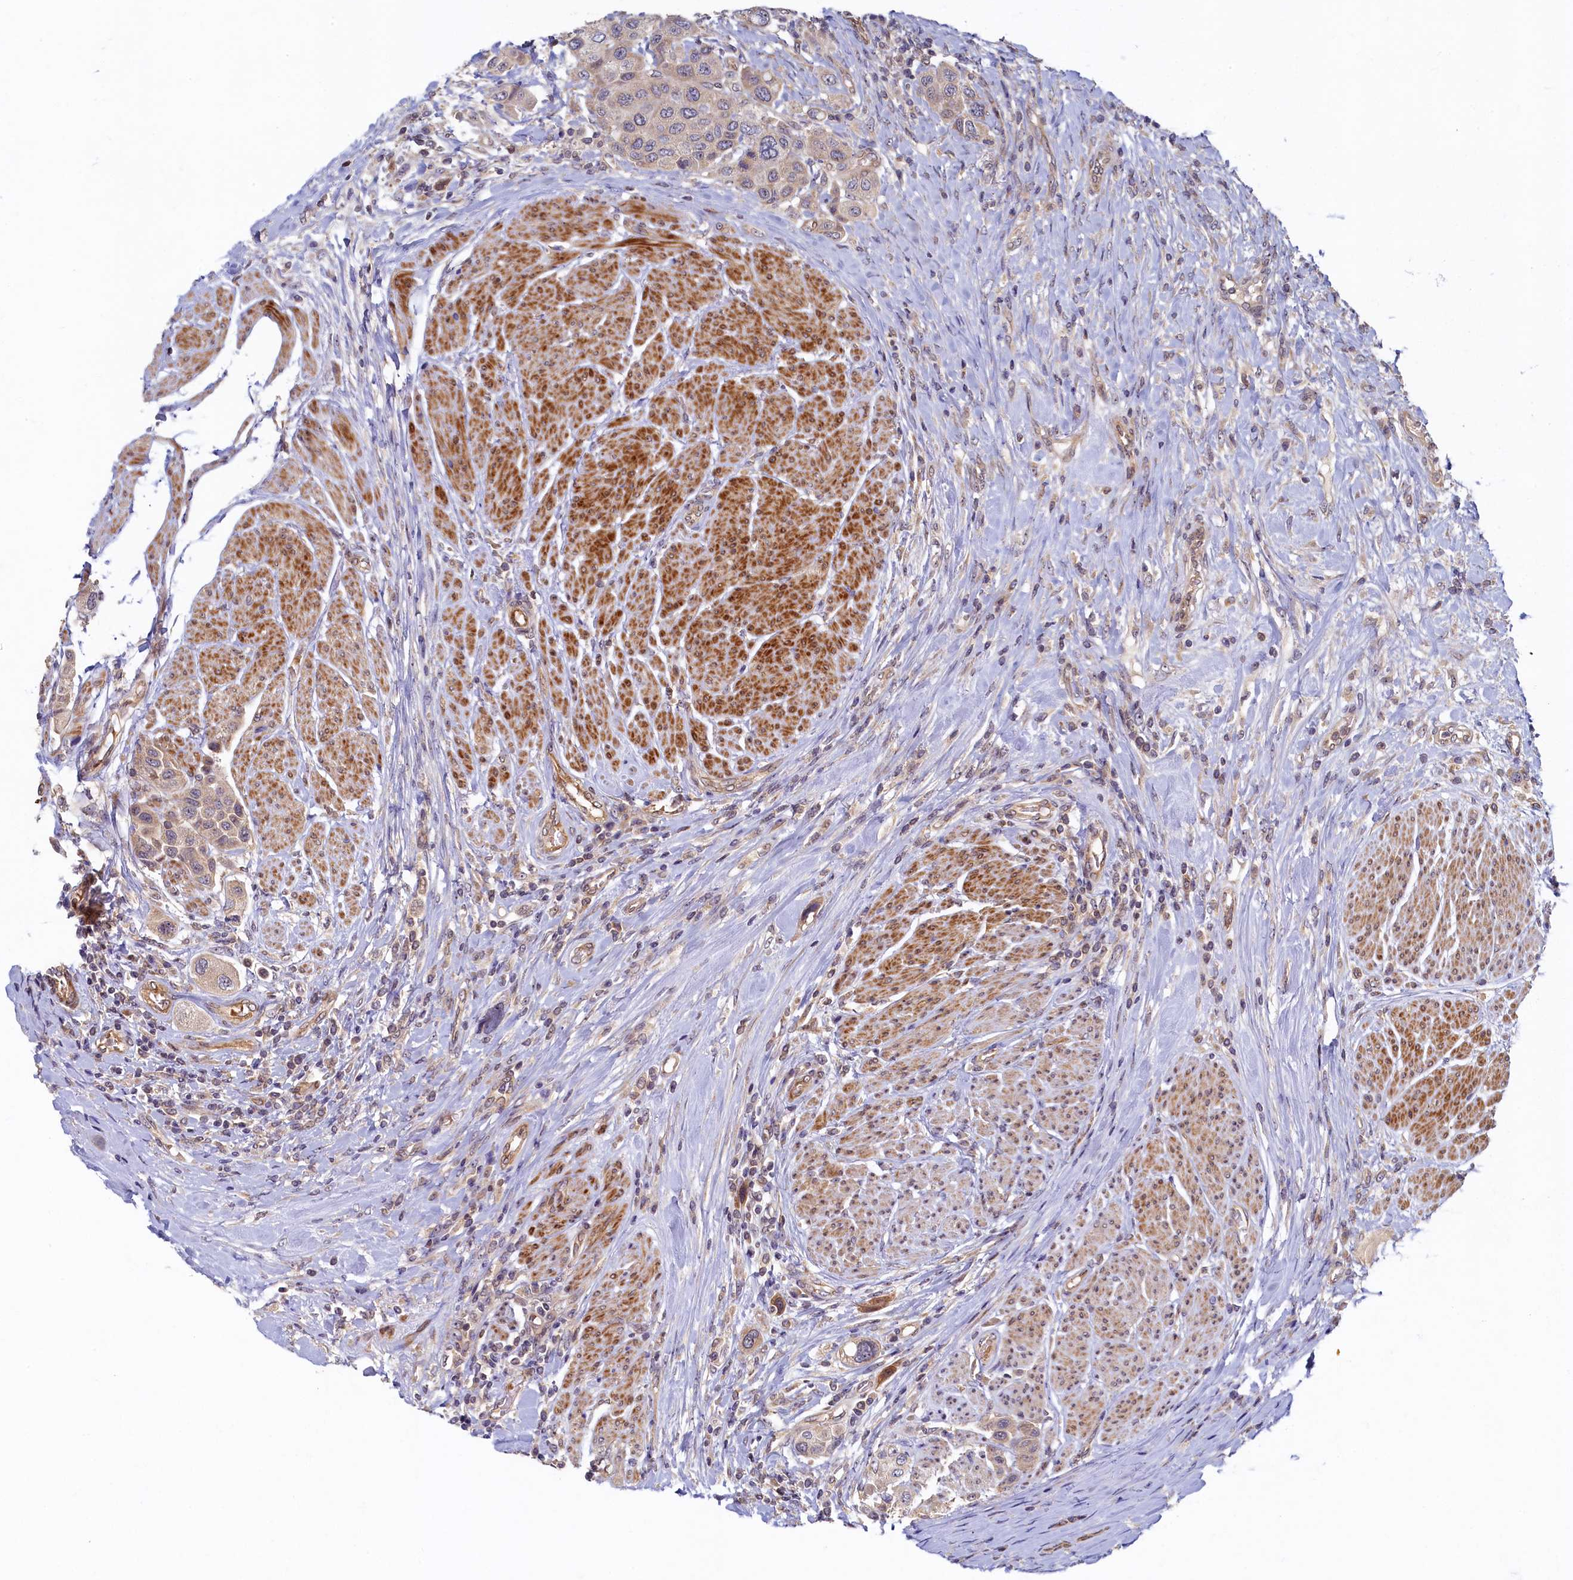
{"staining": {"intensity": "weak", "quantity": ">75%", "location": "cytoplasmic/membranous"}, "tissue": "urothelial cancer", "cell_type": "Tumor cells", "image_type": "cancer", "snomed": [{"axis": "morphology", "description": "Urothelial carcinoma, High grade"}, {"axis": "topography", "description": "Urinary bladder"}], "caption": "IHC histopathology image of urothelial cancer stained for a protein (brown), which shows low levels of weak cytoplasmic/membranous positivity in approximately >75% of tumor cells.", "gene": "CEP20", "patient": {"sex": "male", "age": 50}}